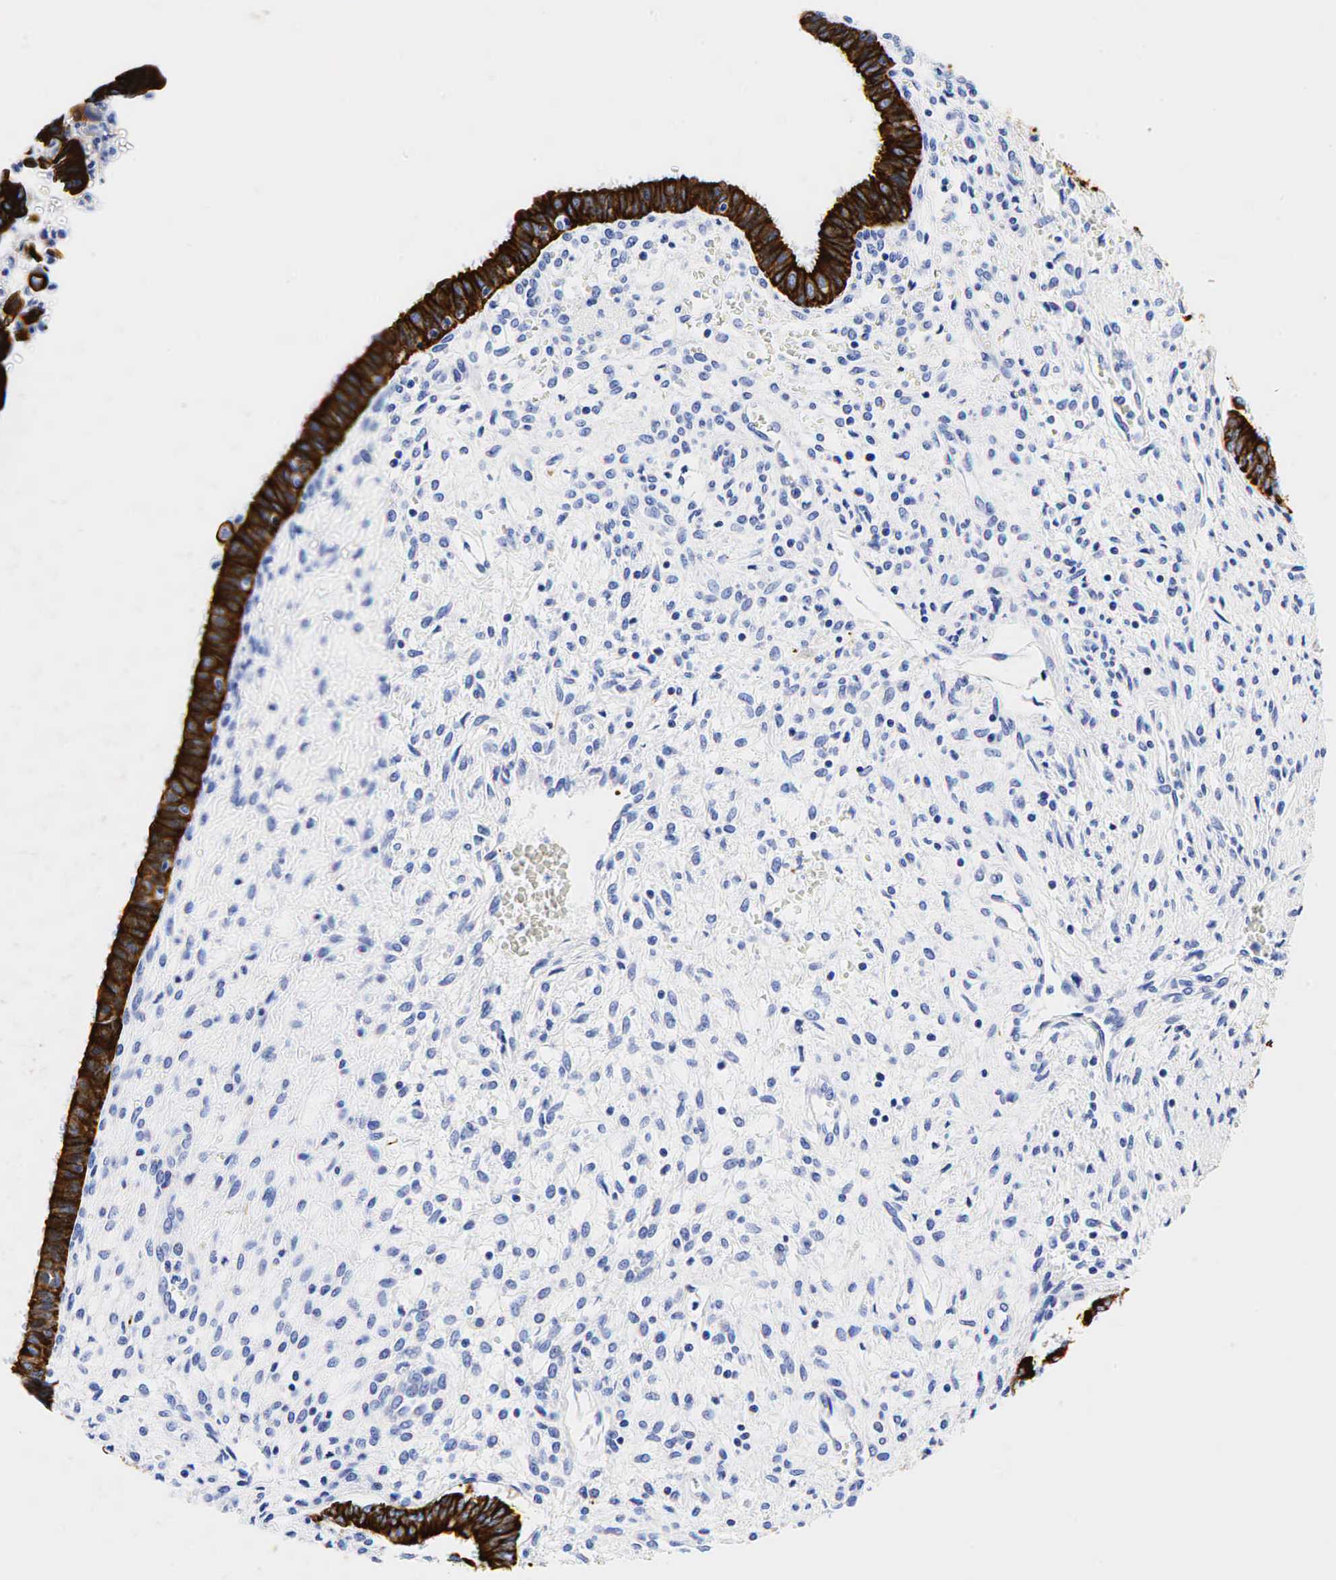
{"staining": {"intensity": "strong", "quantity": ">75%", "location": "cytoplasmic/membranous"}, "tissue": "cervical cancer", "cell_type": "Tumor cells", "image_type": "cancer", "snomed": [{"axis": "morphology", "description": "Normal tissue, NOS"}, {"axis": "morphology", "description": "Adenocarcinoma, NOS"}, {"axis": "topography", "description": "Cervix"}], "caption": "This photomicrograph shows cervical adenocarcinoma stained with immunohistochemistry (IHC) to label a protein in brown. The cytoplasmic/membranous of tumor cells show strong positivity for the protein. Nuclei are counter-stained blue.", "gene": "KRT19", "patient": {"sex": "female", "age": 34}}